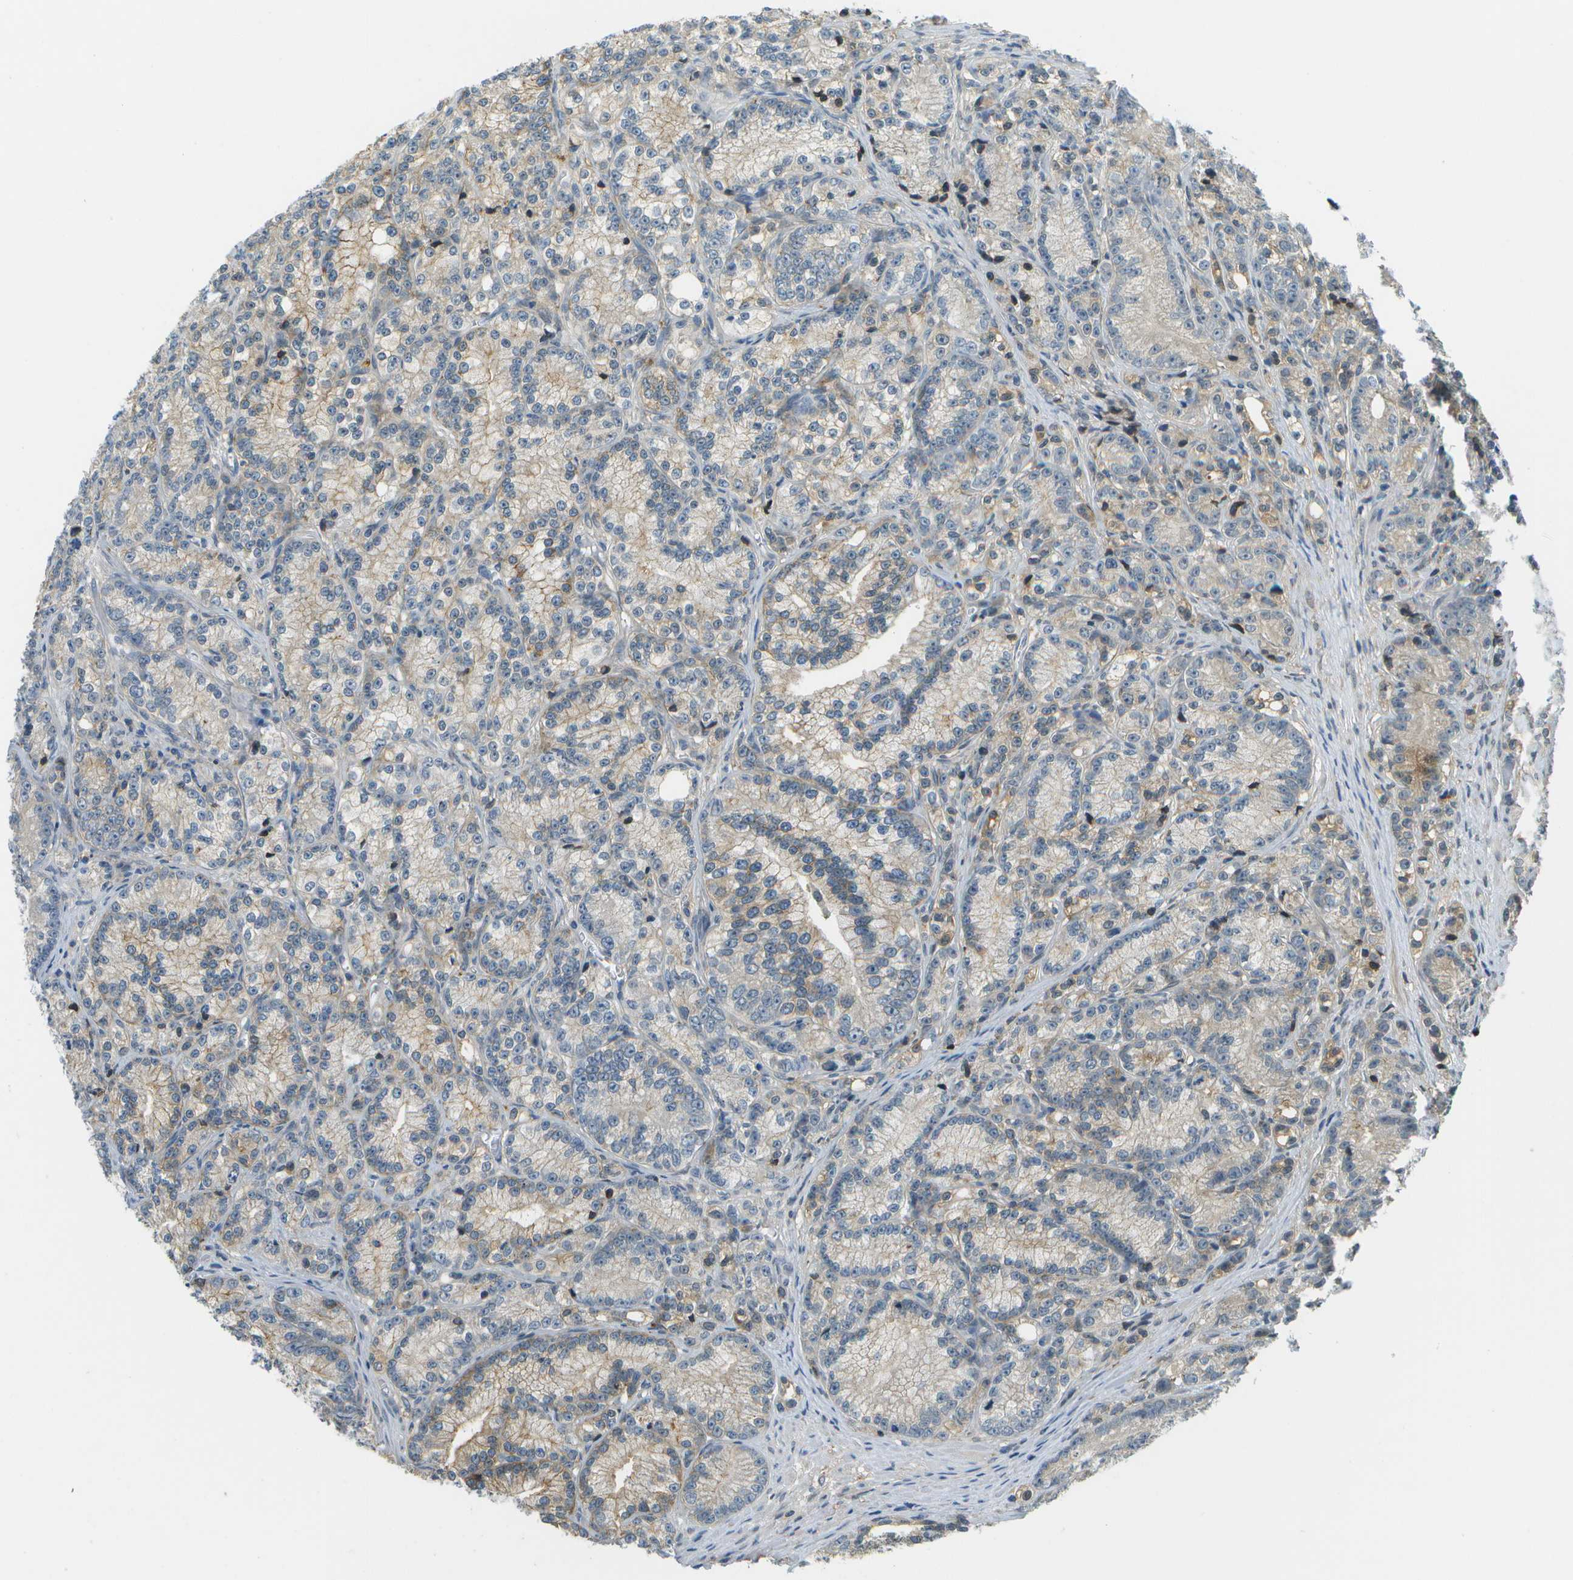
{"staining": {"intensity": "moderate", "quantity": "25%-75%", "location": "cytoplasmic/membranous"}, "tissue": "prostate cancer", "cell_type": "Tumor cells", "image_type": "cancer", "snomed": [{"axis": "morphology", "description": "Adenocarcinoma, Low grade"}, {"axis": "topography", "description": "Prostate"}], "caption": "This is a histology image of immunohistochemistry (IHC) staining of adenocarcinoma (low-grade) (prostate), which shows moderate positivity in the cytoplasmic/membranous of tumor cells.", "gene": "LRRC66", "patient": {"sex": "male", "age": 89}}